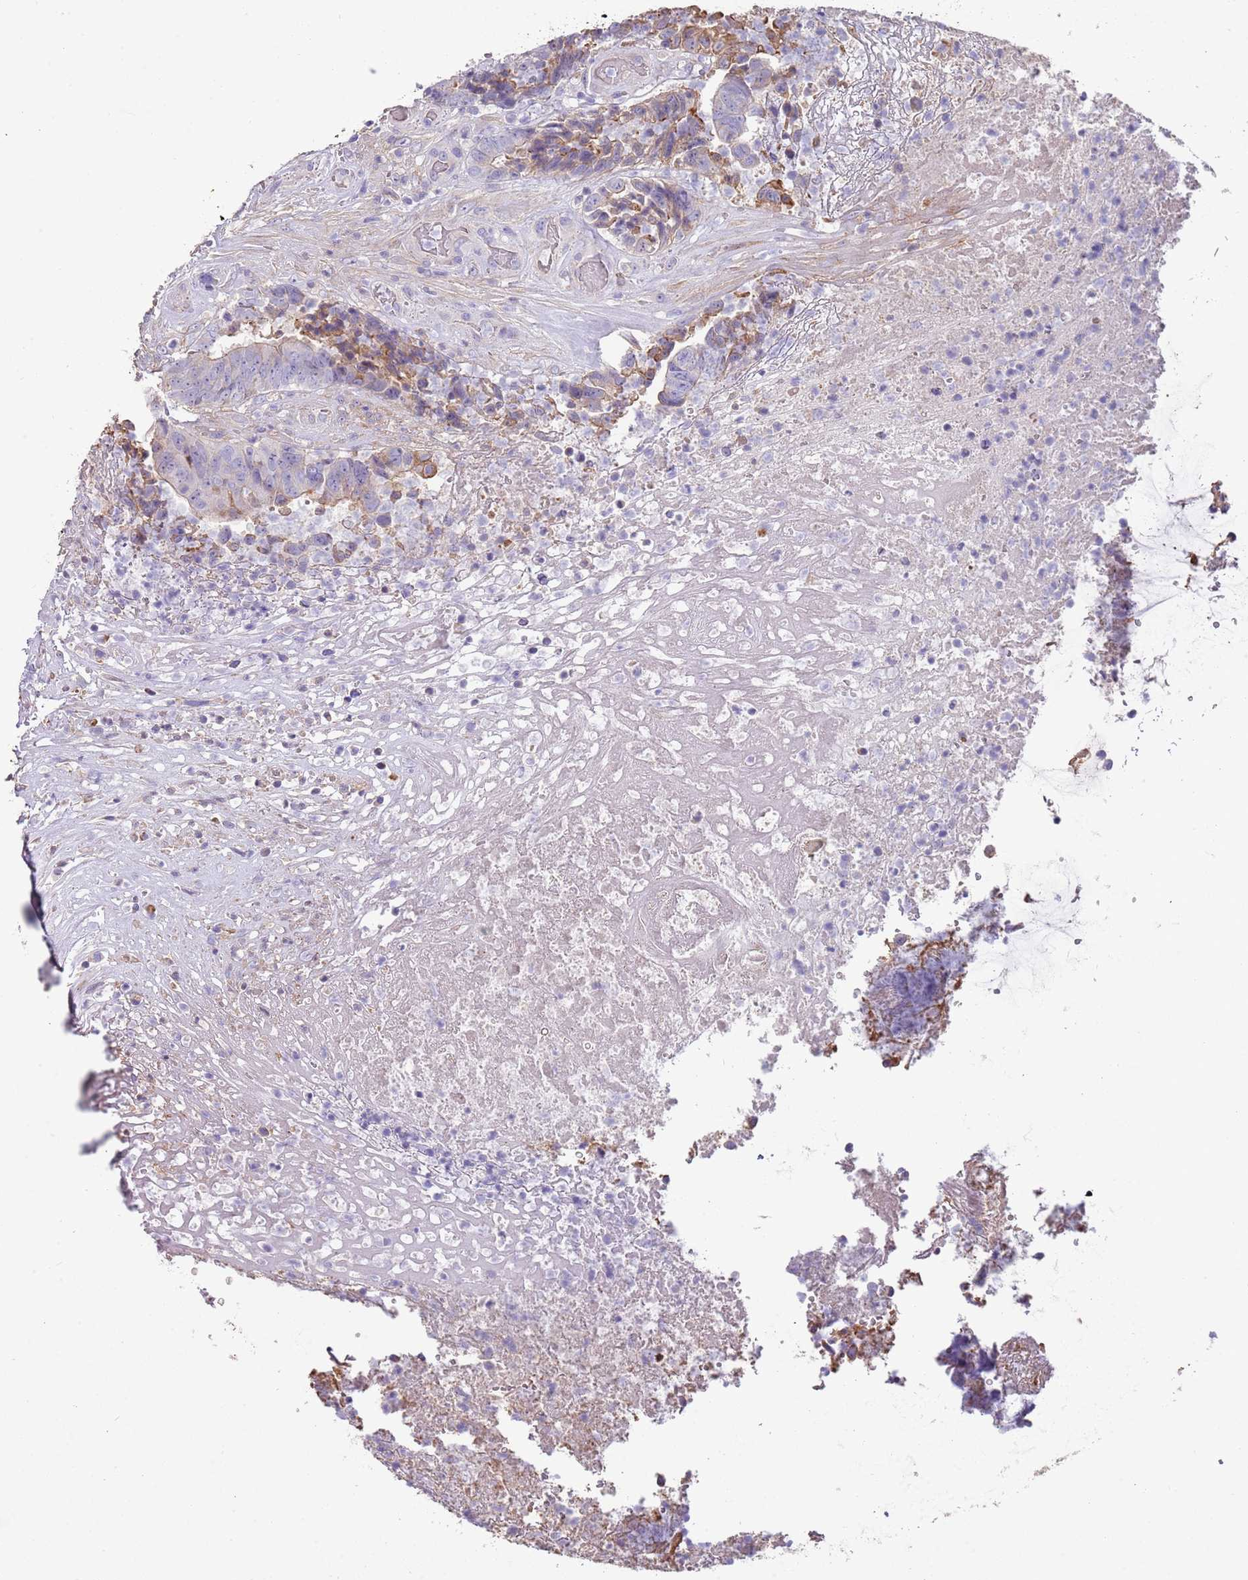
{"staining": {"intensity": "weak", "quantity": "25%-75%", "location": "cytoplasmic/membranous"}, "tissue": "colorectal cancer", "cell_type": "Tumor cells", "image_type": "cancer", "snomed": [{"axis": "morphology", "description": "Adenocarcinoma, NOS"}, {"axis": "topography", "description": "Rectum"}], "caption": "There is low levels of weak cytoplasmic/membranous staining in tumor cells of colorectal cancer (adenocarcinoma), as demonstrated by immunohistochemical staining (brown color).", "gene": "NBPF3", "patient": {"sex": "male", "age": 72}}